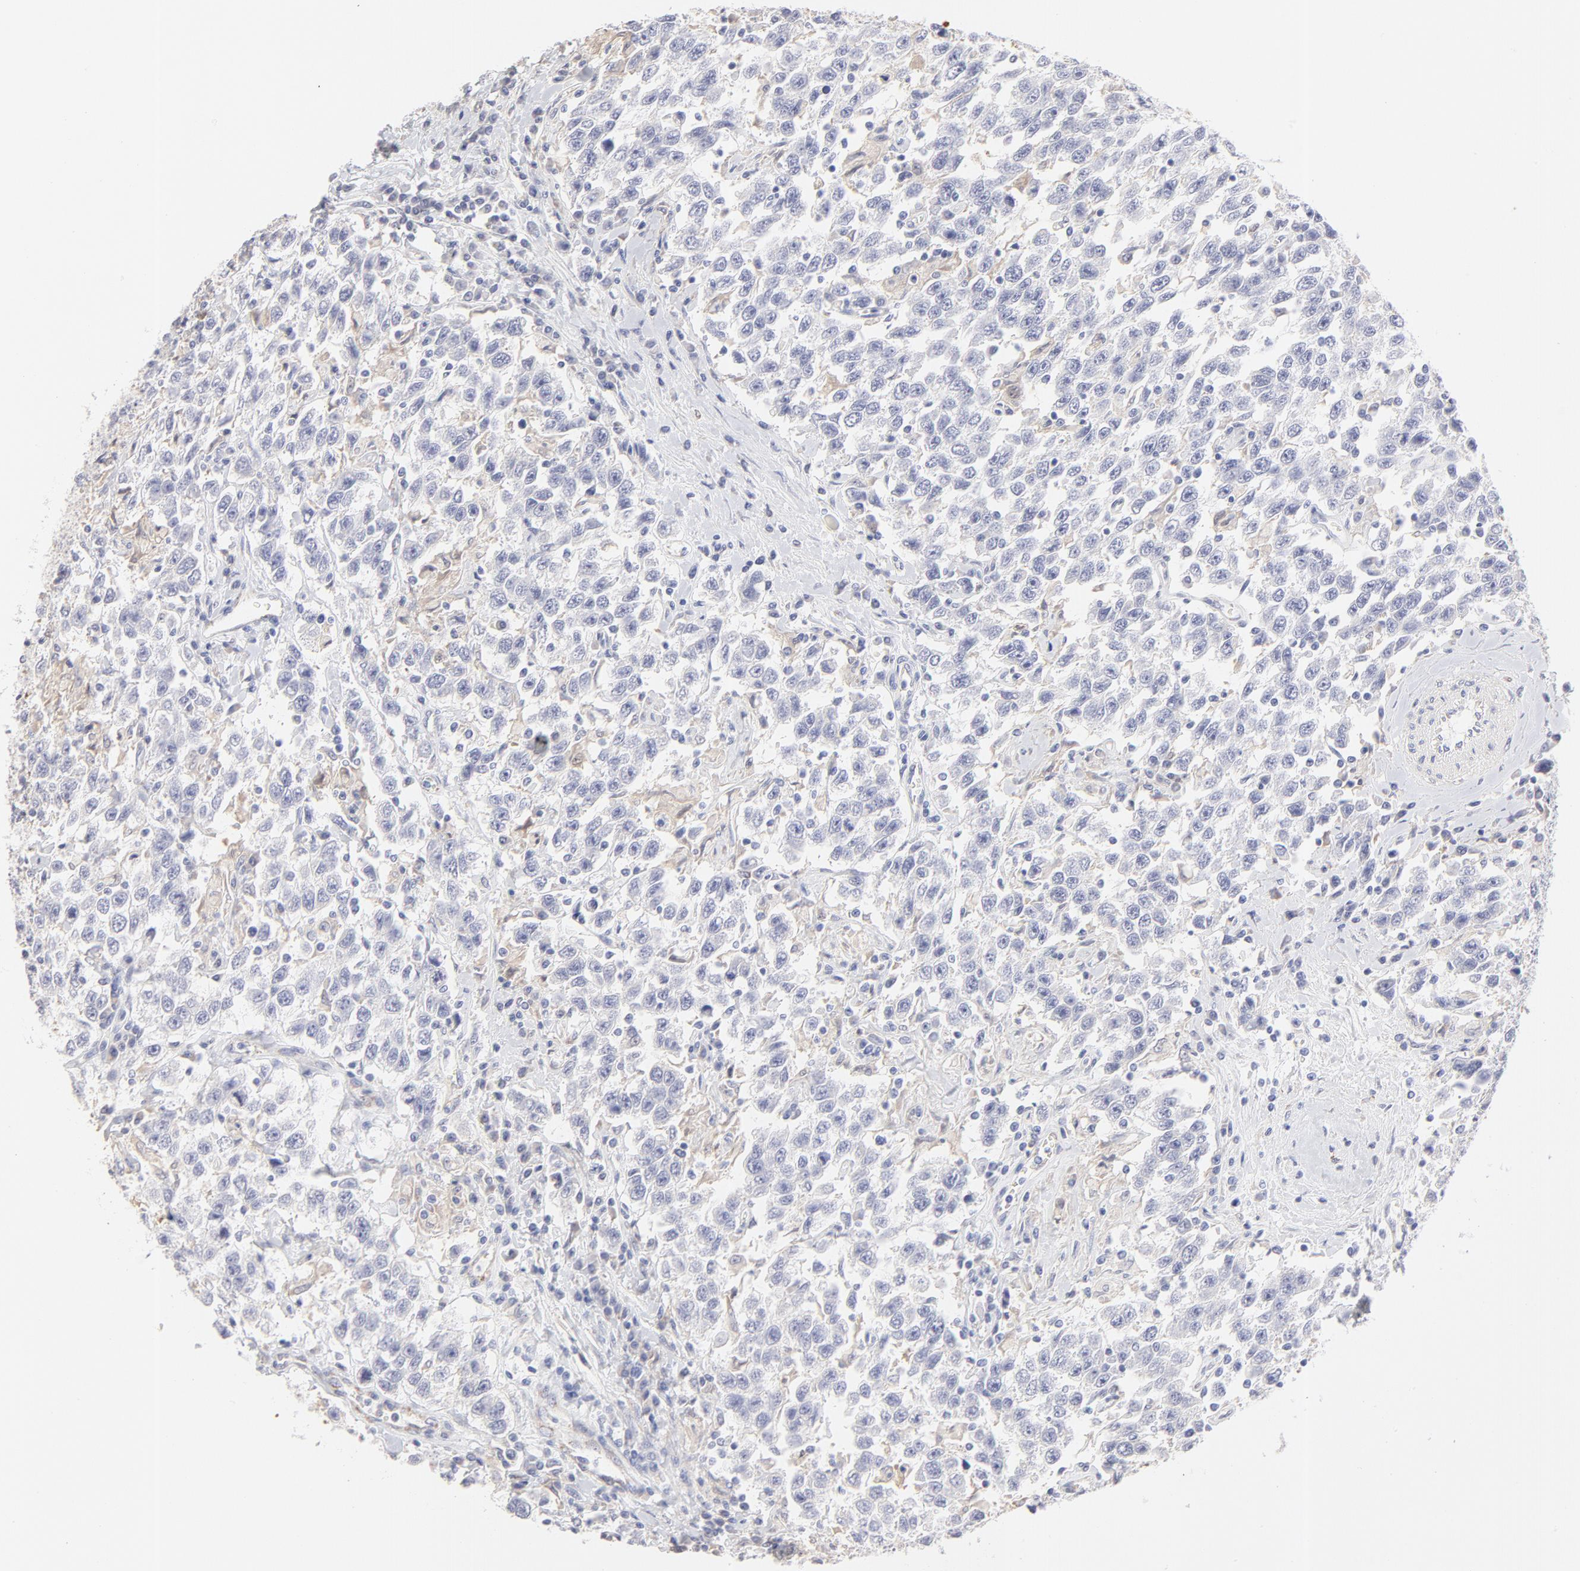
{"staining": {"intensity": "negative", "quantity": "none", "location": "none"}, "tissue": "testis cancer", "cell_type": "Tumor cells", "image_type": "cancer", "snomed": [{"axis": "morphology", "description": "Seminoma, NOS"}, {"axis": "topography", "description": "Testis"}], "caption": "The photomicrograph displays no significant positivity in tumor cells of testis cancer.", "gene": "TST", "patient": {"sex": "male", "age": 41}}